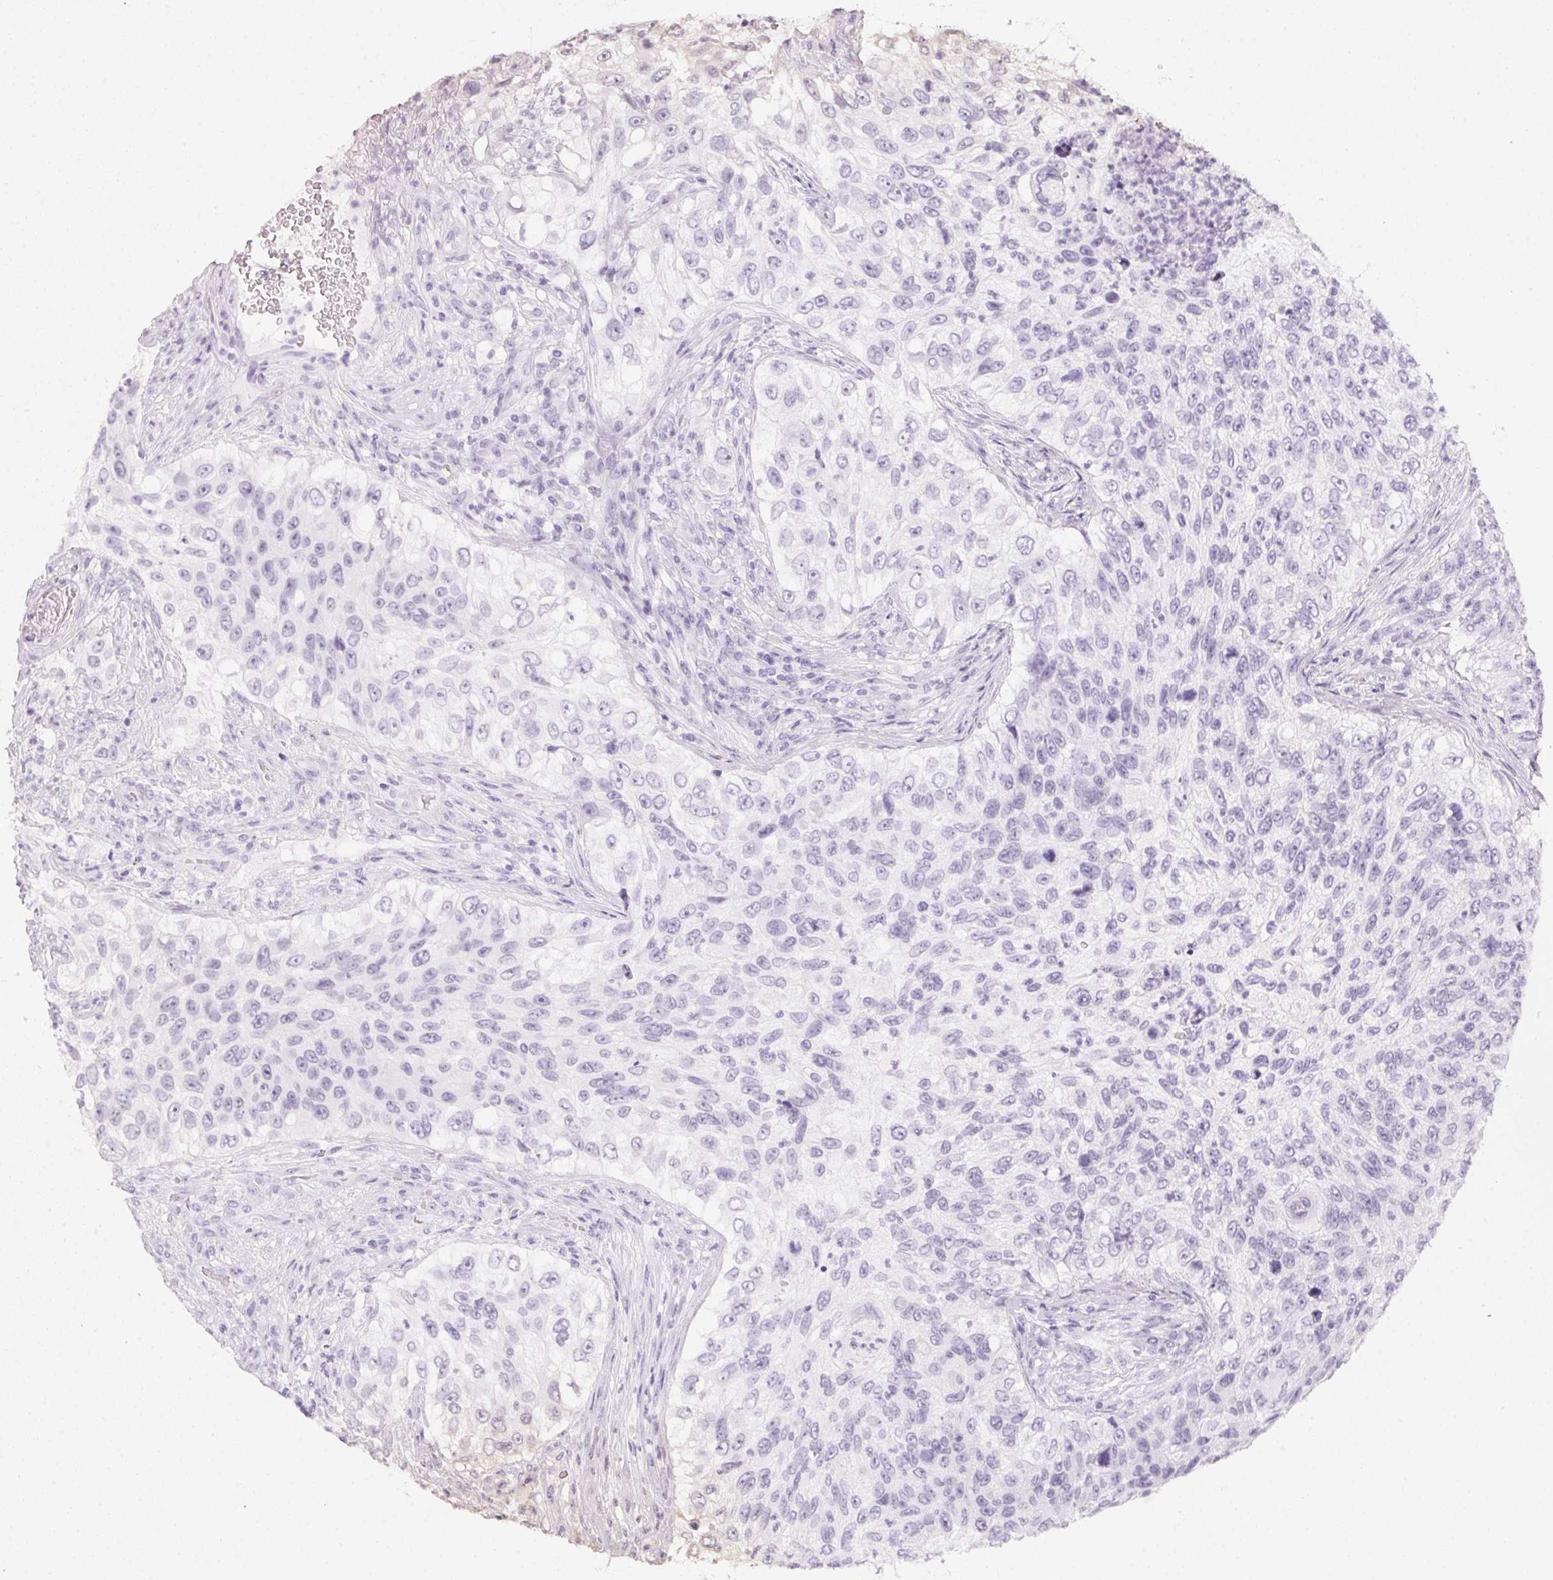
{"staining": {"intensity": "weak", "quantity": "<25%", "location": "cytoplasmic/membranous"}, "tissue": "urothelial cancer", "cell_type": "Tumor cells", "image_type": "cancer", "snomed": [{"axis": "morphology", "description": "Urothelial carcinoma, High grade"}, {"axis": "topography", "description": "Urinary bladder"}], "caption": "DAB immunohistochemical staining of human high-grade urothelial carcinoma exhibits no significant positivity in tumor cells.", "gene": "CFAP276", "patient": {"sex": "female", "age": 60}}